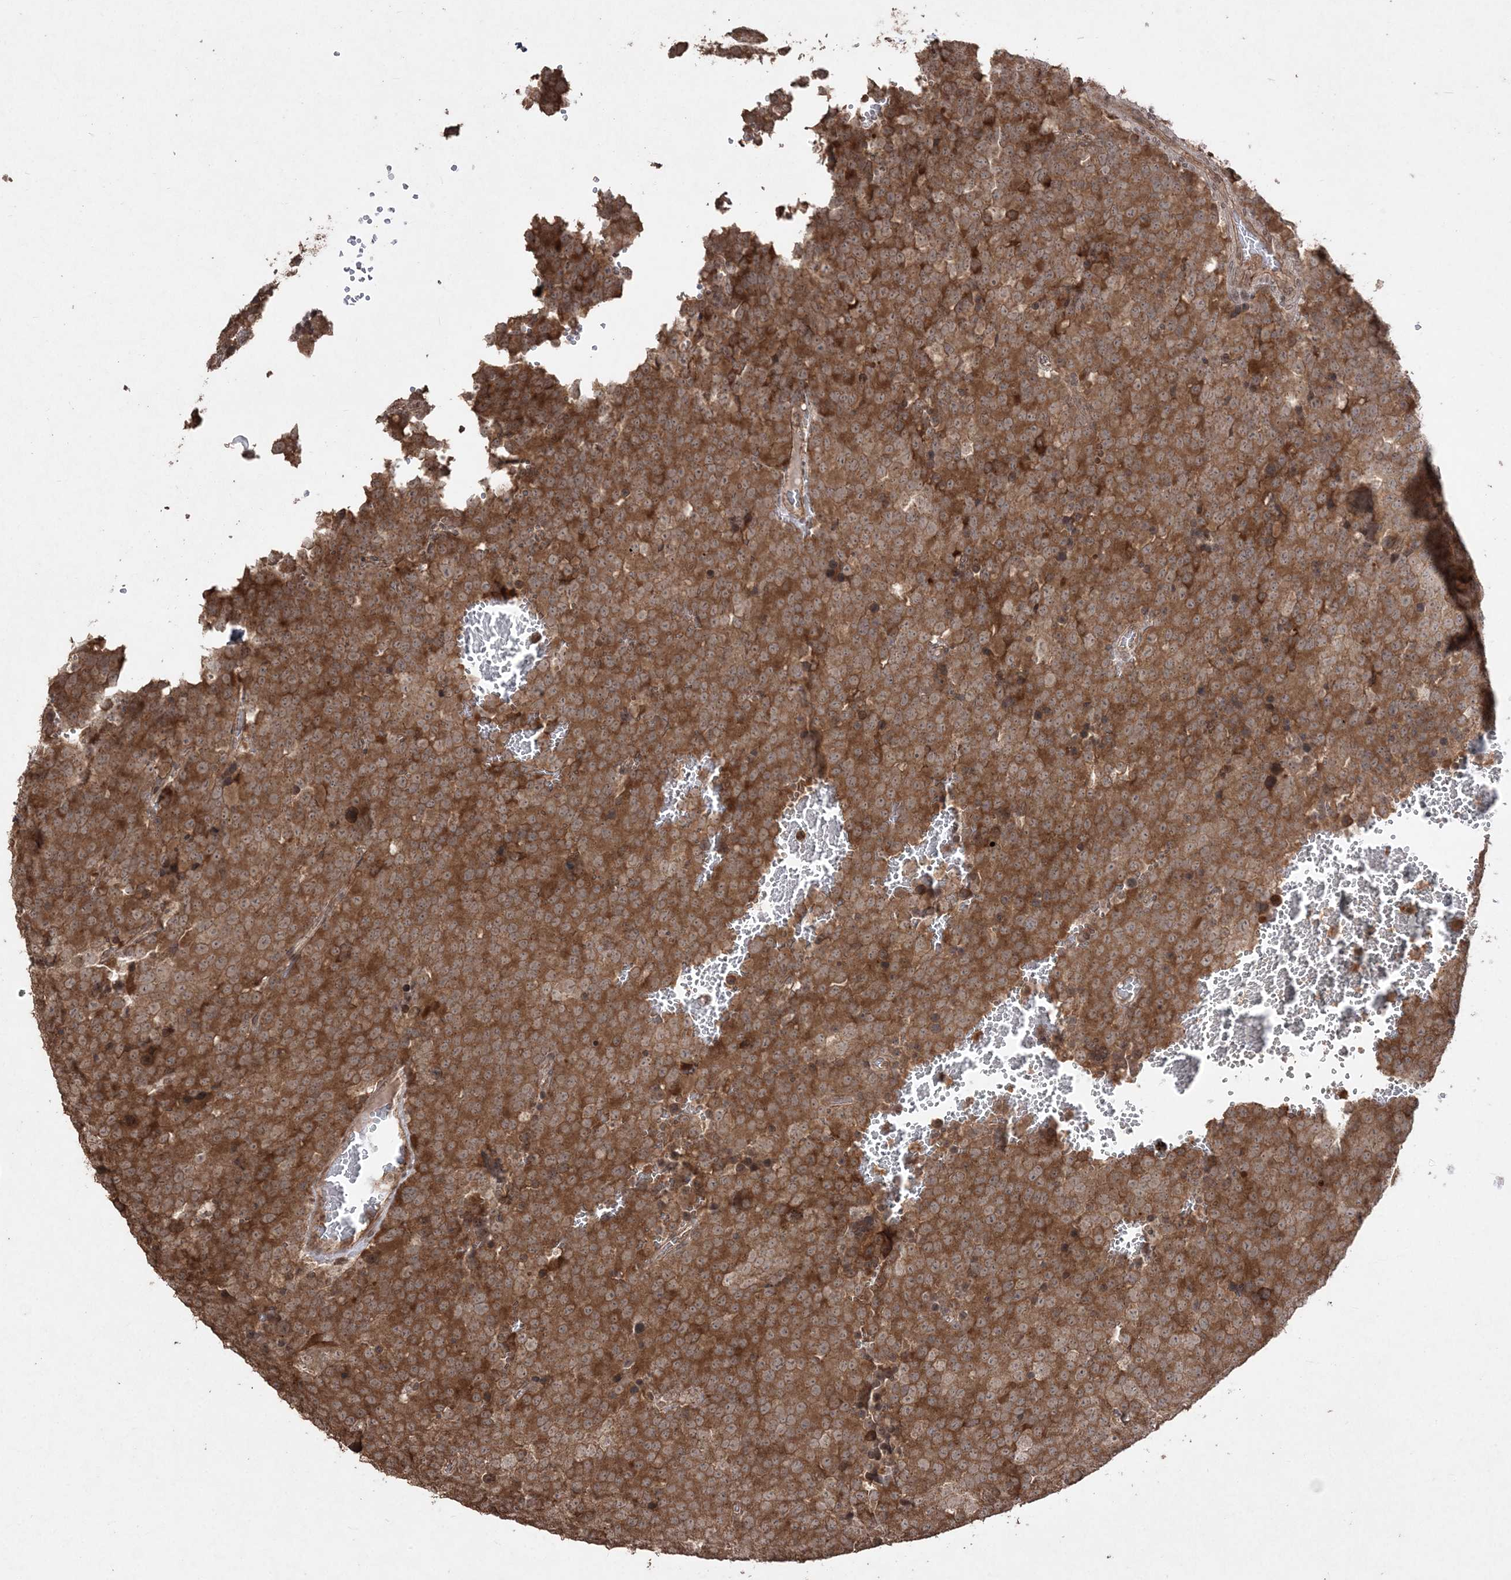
{"staining": {"intensity": "moderate", "quantity": ">75%", "location": "cytoplasmic/membranous"}, "tissue": "testis cancer", "cell_type": "Tumor cells", "image_type": "cancer", "snomed": [{"axis": "morphology", "description": "Seminoma, NOS"}, {"axis": "topography", "description": "Testis"}], "caption": "Immunohistochemistry (IHC) histopathology image of testis seminoma stained for a protein (brown), which shows medium levels of moderate cytoplasmic/membranous staining in approximately >75% of tumor cells.", "gene": "EHHADH", "patient": {"sex": "male", "age": 71}}